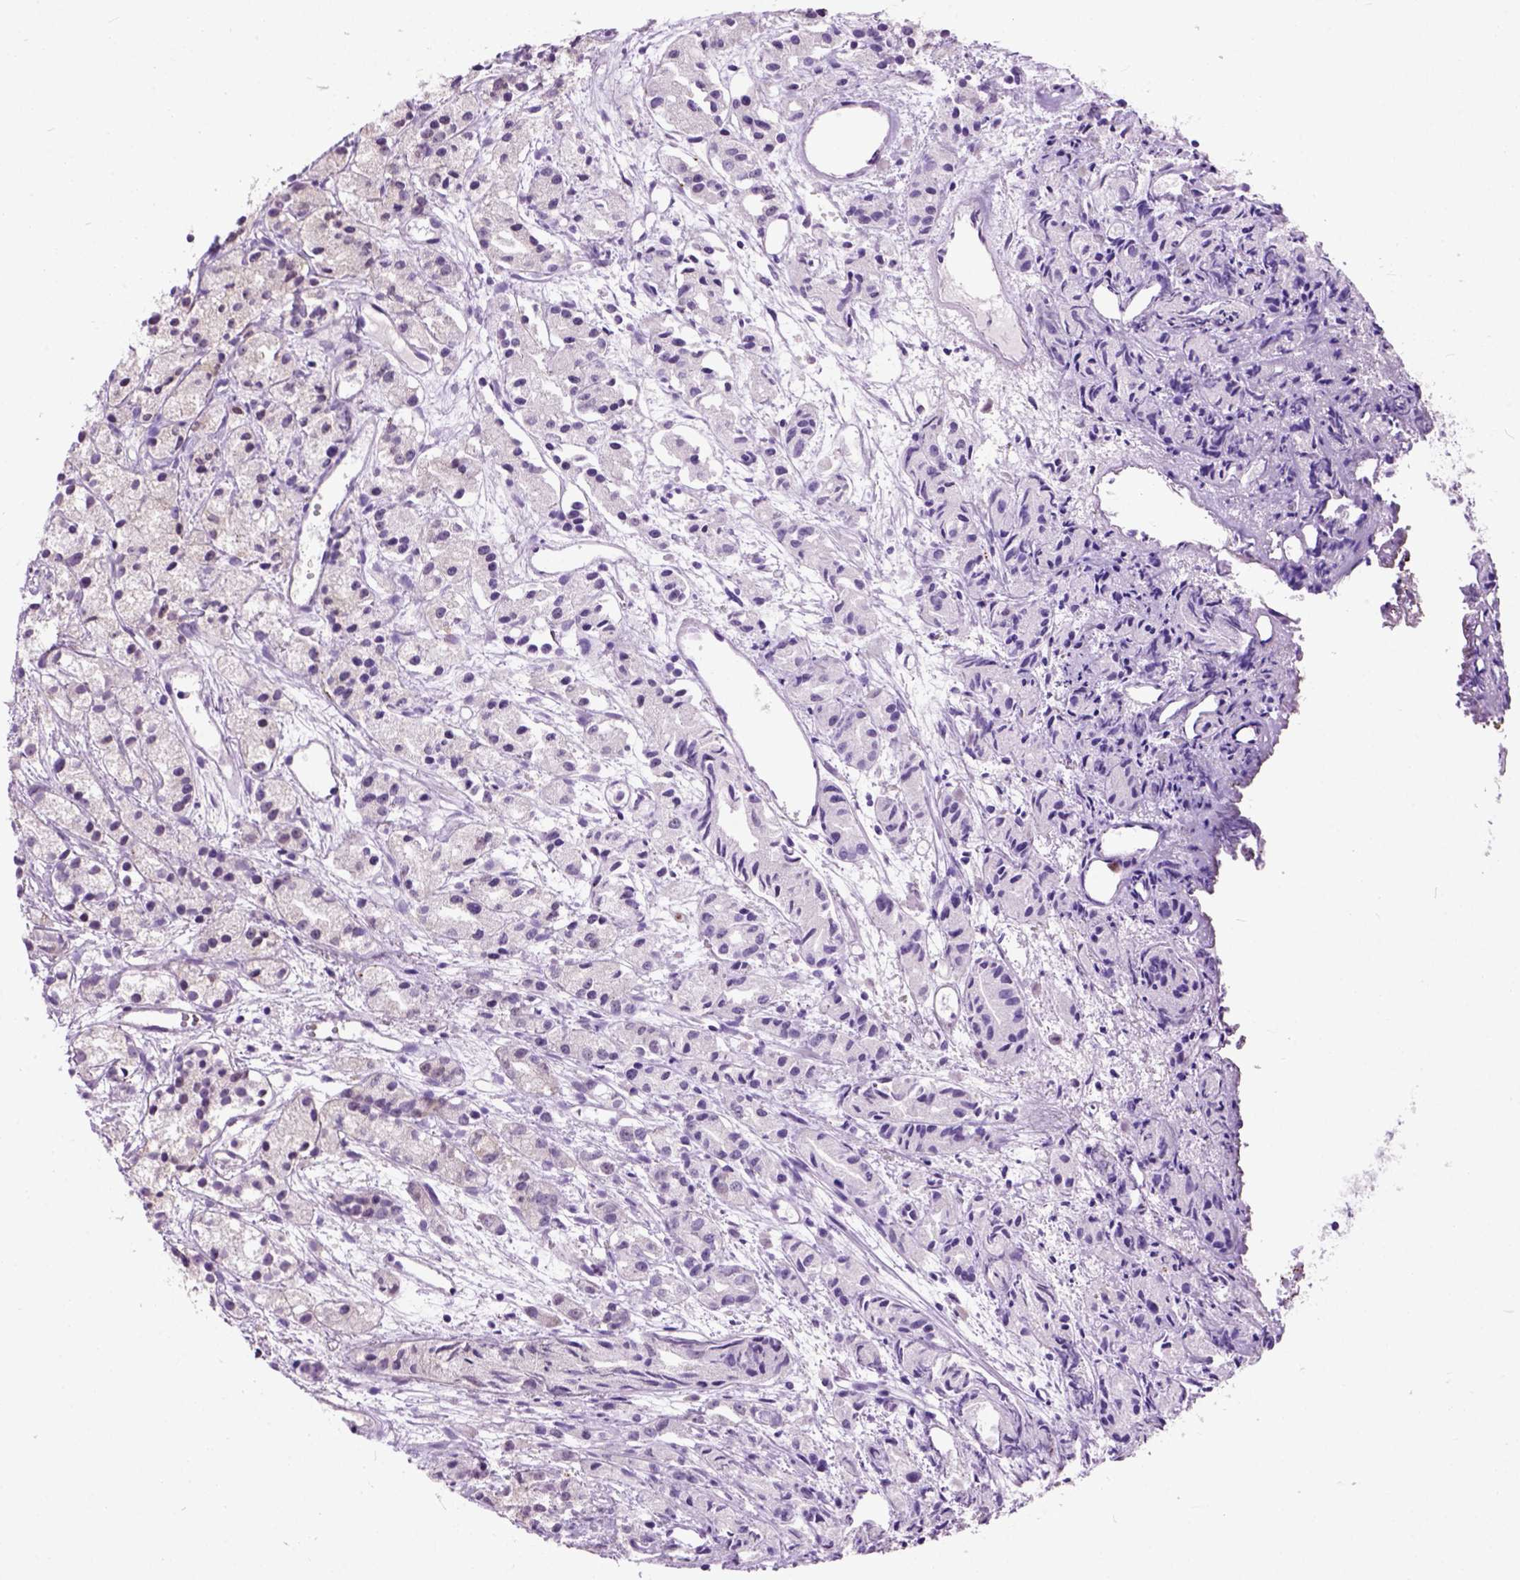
{"staining": {"intensity": "negative", "quantity": "none", "location": "none"}, "tissue": "prostate cancer", "cell_type": "Tumor cells", "image_type": "cancer", "snomed": [{"axis": "morphology", "description": "Adenocarcinoma, Medium grade"}, {"axis": "topography", "description": "Prostate"}], "caption": "Tumor cells show no significant protein staining in prostate cancer.", "gene": "MAPT", "patient": {"sex": "male", "age": 74}}